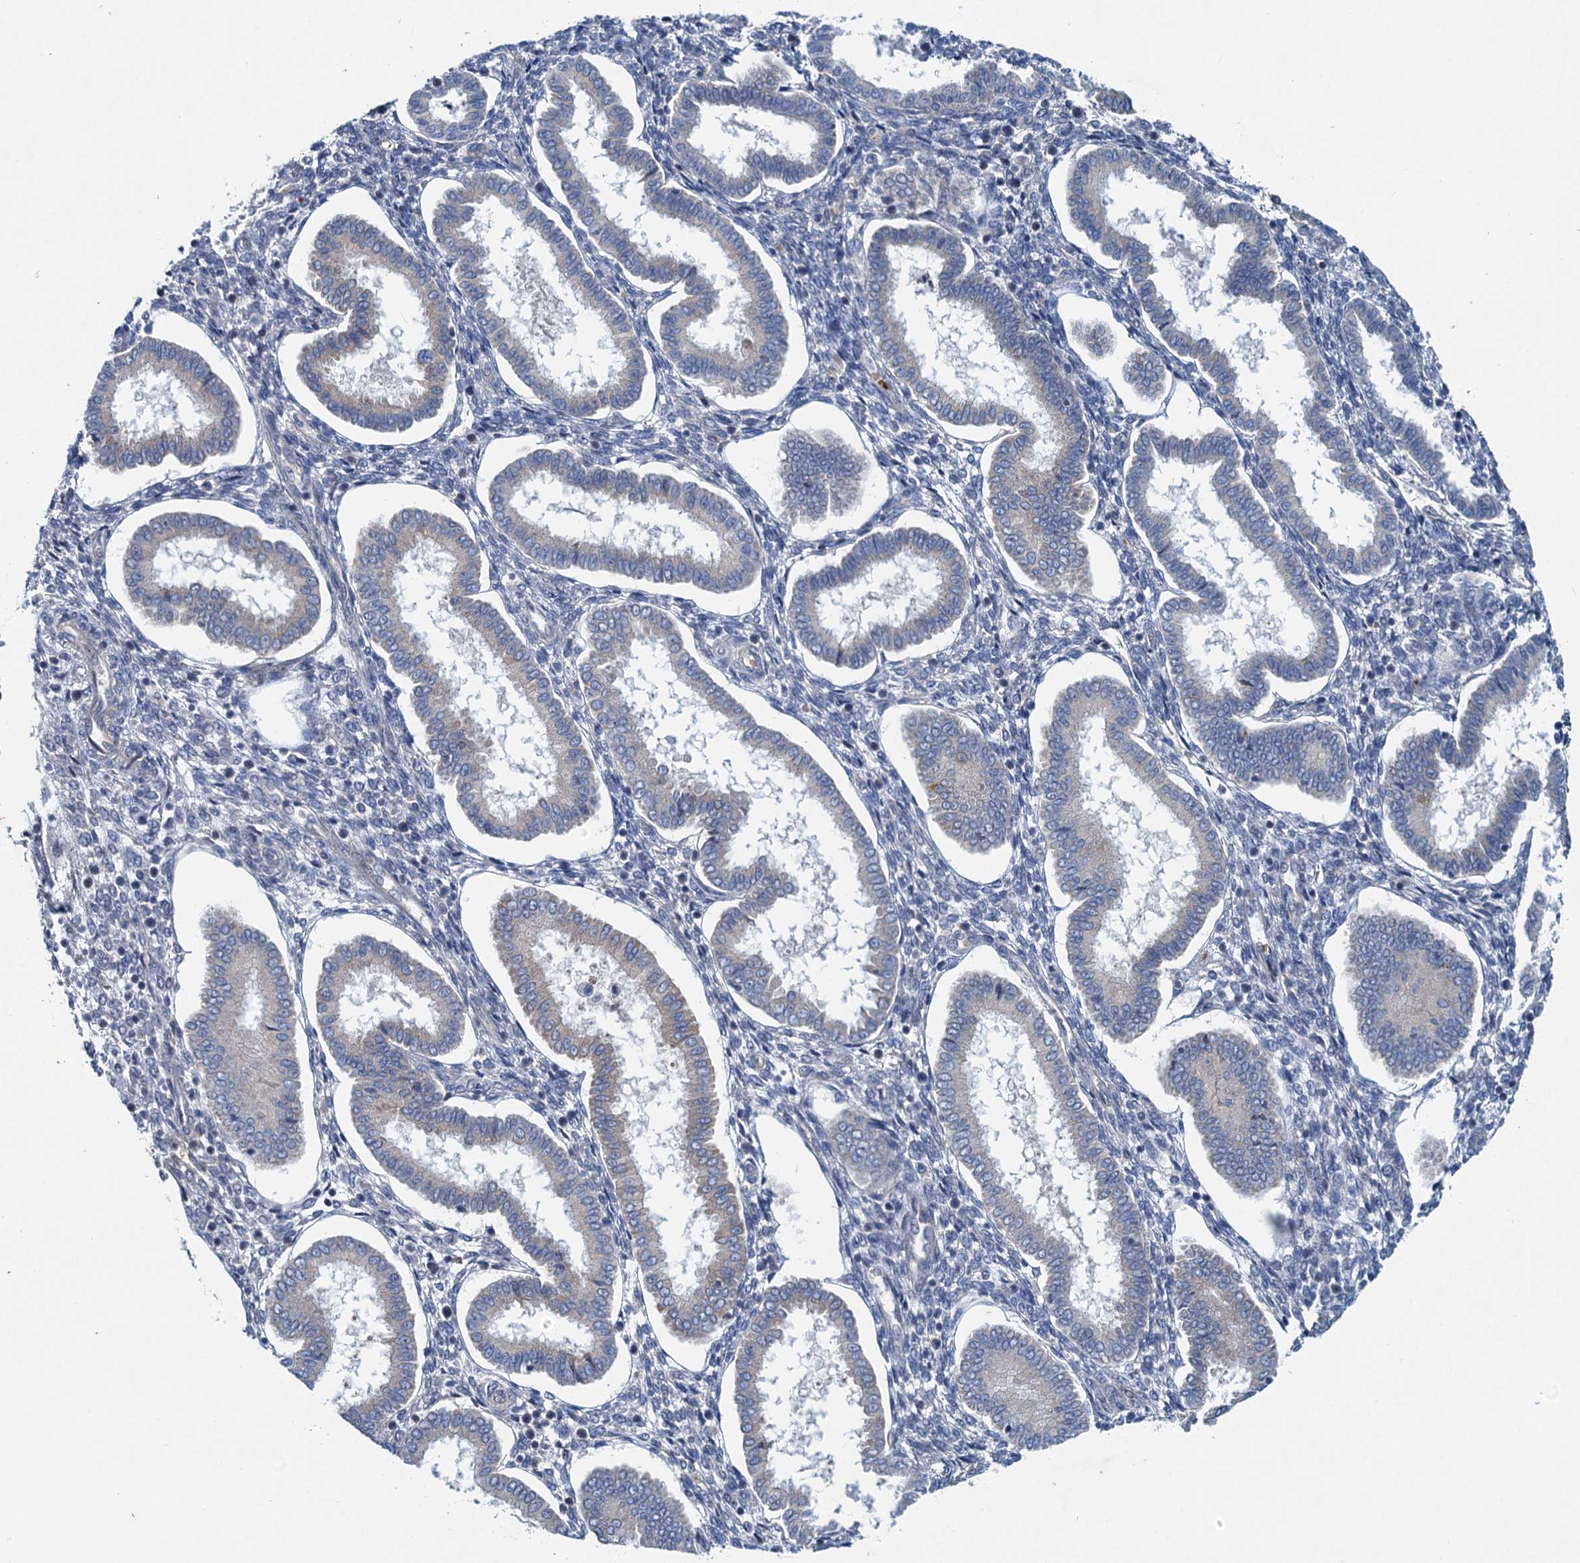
{"staining": {"intensity": "negative", "quantity": "none", "location": "none"}, "tissue": "endometrium", "cell_type": "Cells in endometrial stroma", "image_type": "normal", "snomed": [{"axis": "morphology", "description": "Normal tissue, NOS"}, {"axis": "topography", "description": "Endometrium"}], "caption": "An immunohistochemistry (IHC) micrograph of benign endometrium is shown. There is no staining in cells in endometrial stroma of endometrium.", "gene": "NBEA", "patient": {"sex": "female", "age": 24}}